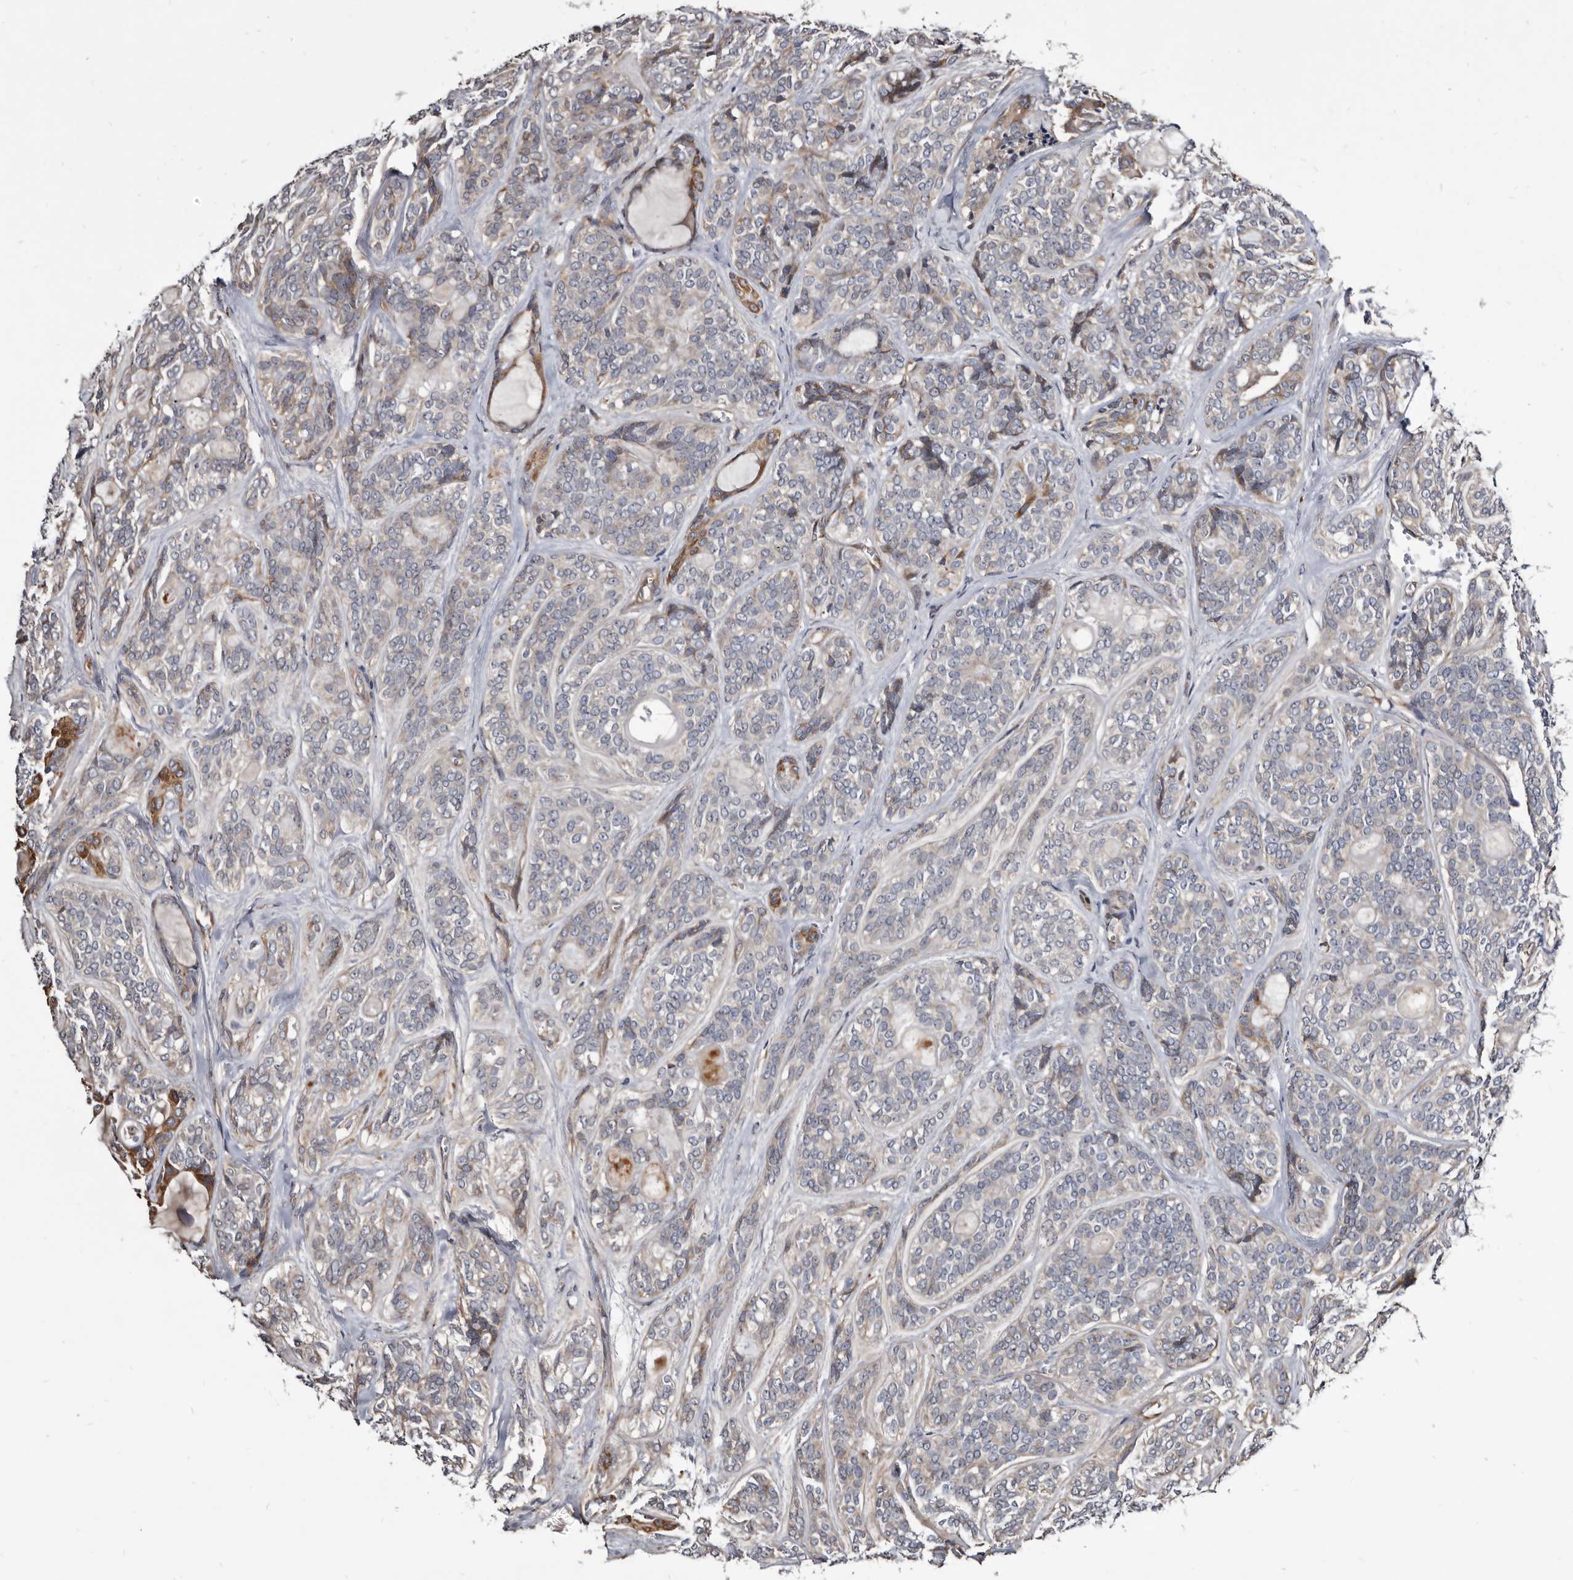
{"staining": {"intensity": "moderate", "quantity": "<25%", "location": "cytoplasmic/membranous"}, "tissue": "head and neck cancer", "cell_type": "Tumor cells", "image_type": "cancer", "snomed": [{"axis": "morphology", "description": "Adenocarcinoma, NOS"}, {"axis": "topography", "description": "Head-Neck"}], "caption": "Head and neck cancer stained for a protein displays moderate cytoplasmic/membranous positivity in tumor cells.", "gene": "CTSA", "patient": {"sex": "male", "age": 66}}